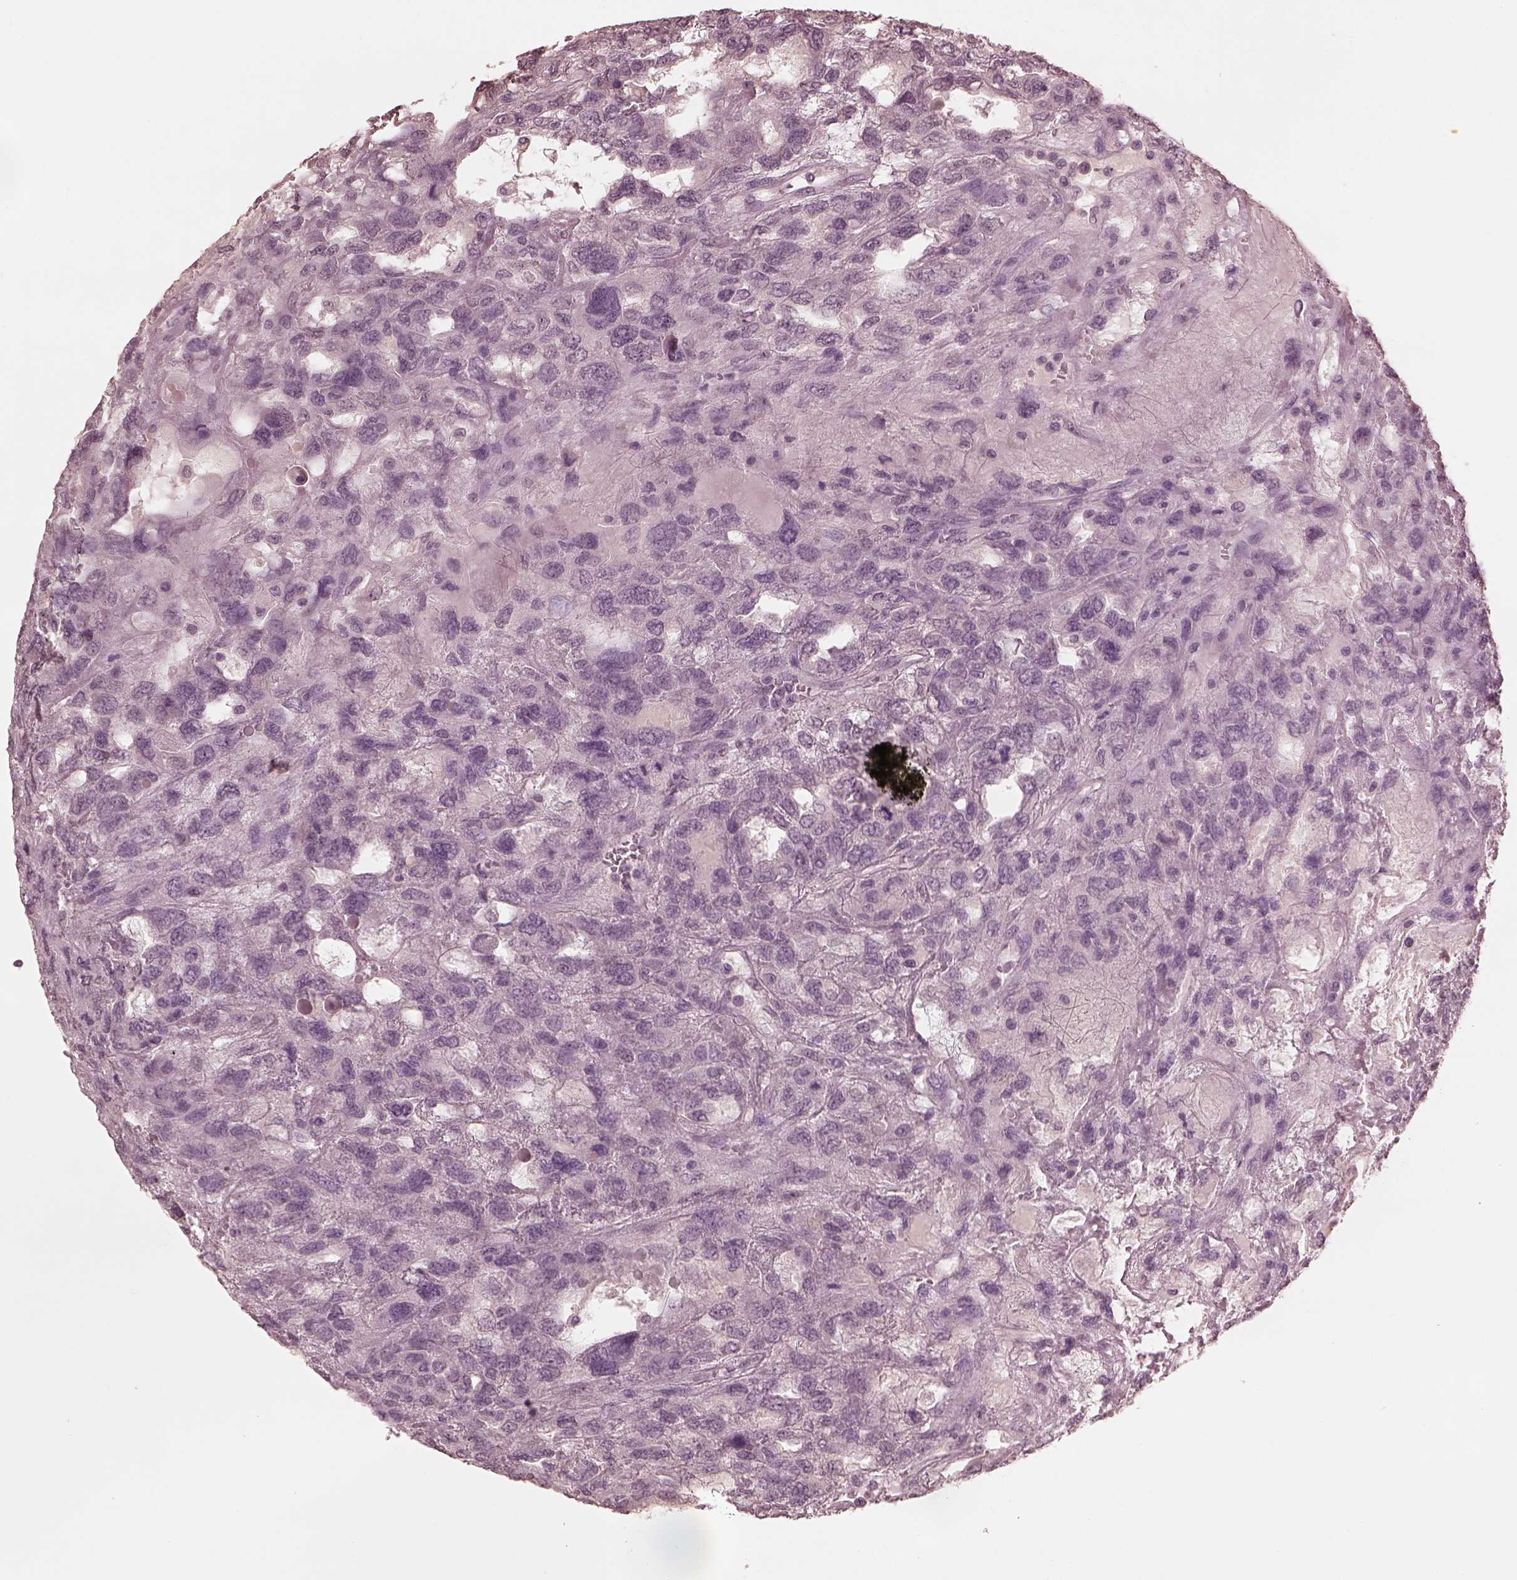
{"staining": {"intensity": "negative", "quantity": "none", "location": "none"}, "tissue": "testis cancer", "cell_type": "Tumor cells", "image_type": "cancer", "snomed": [{"axis": "morphology", "description": "Seminoma, NOS"}, {"axis": "topography", "description": "Testis"}], "caption": "Tumor cells are negative for protein expression in human testis cancer.", "gene": "KRT79", "patient": {"sex": "male", "age": 52}}